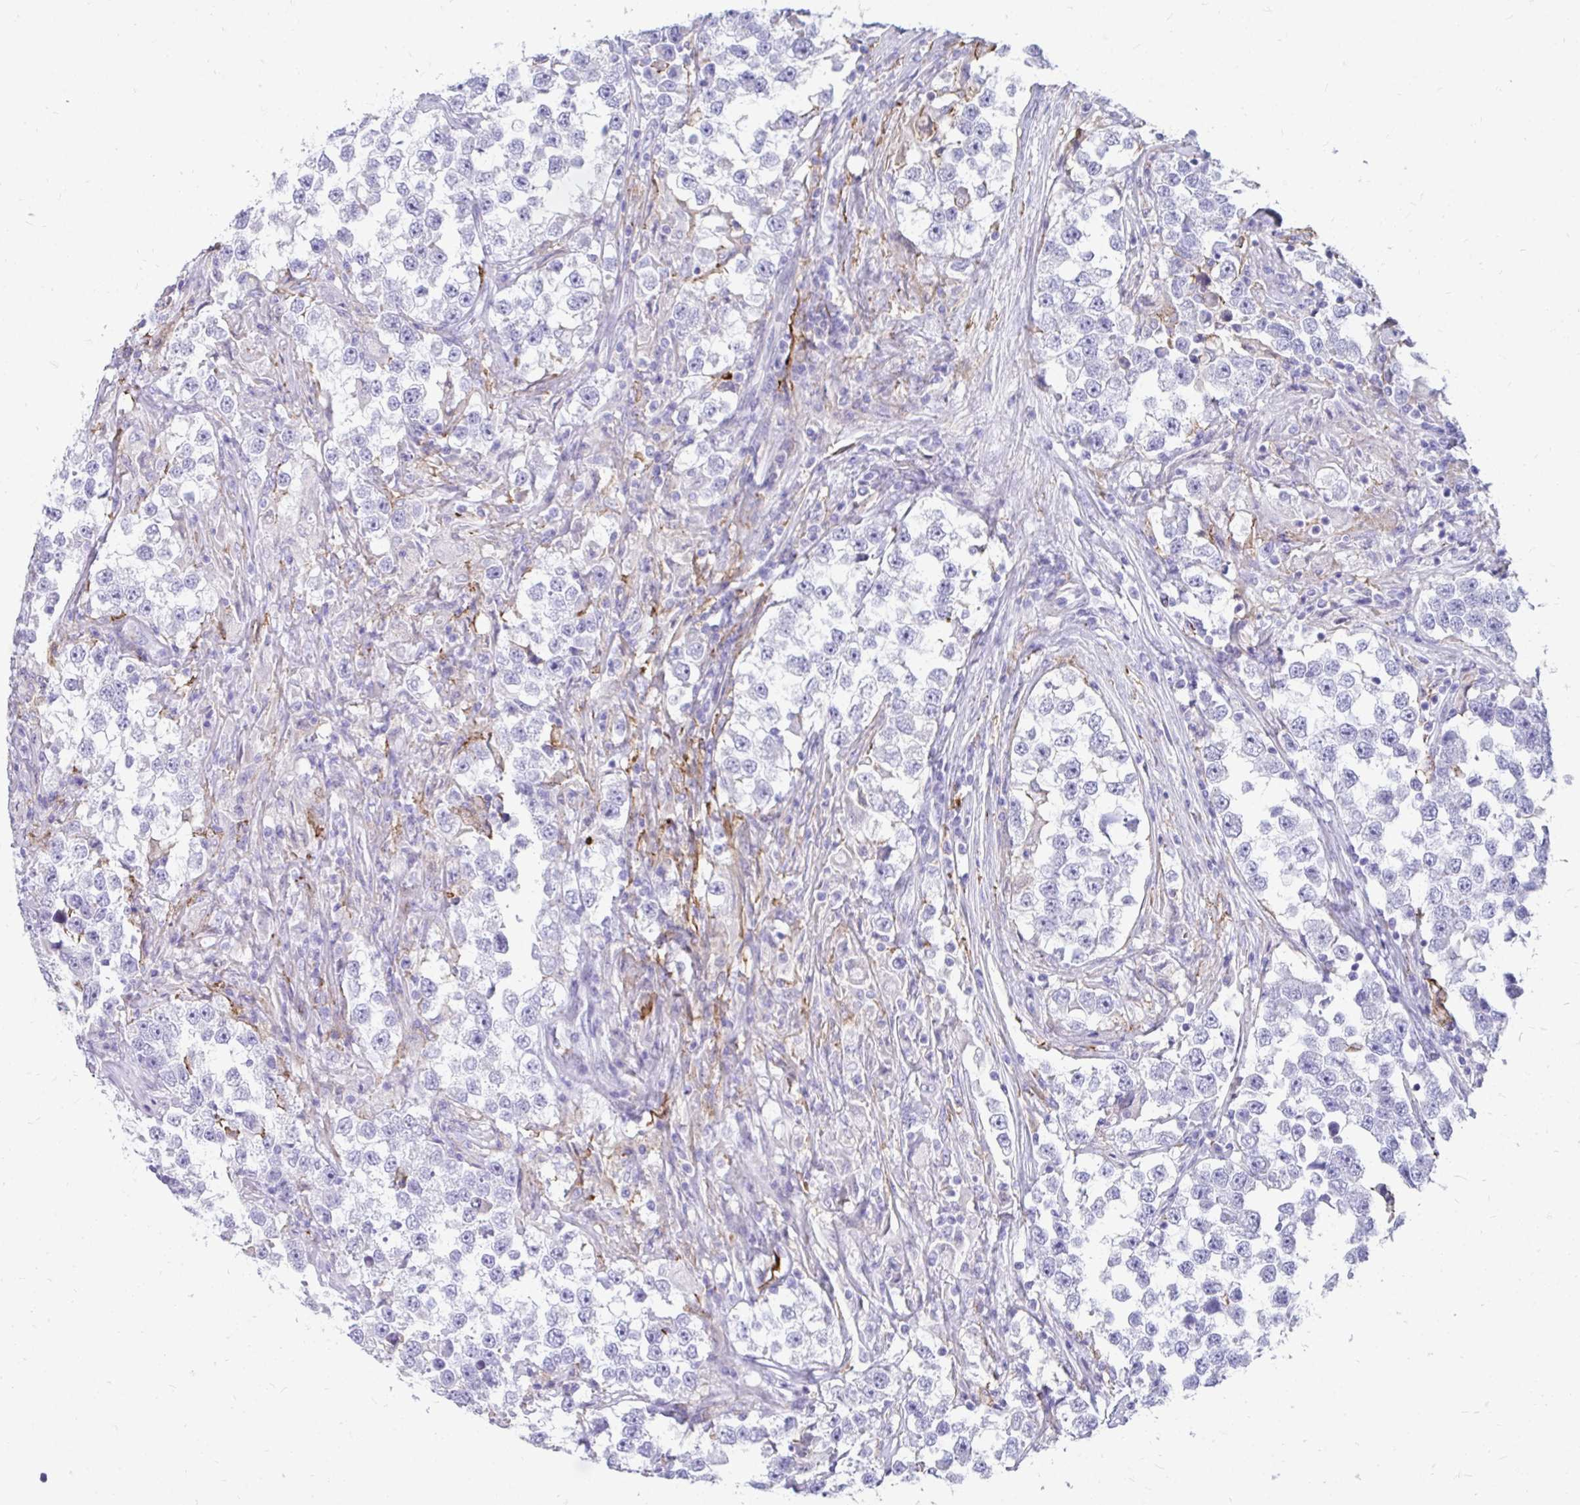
{"staining": {"intensity": "negative", "quantity": "none", "location": "none"}, "tissue": "testis cancer", "cell_type": "Tumor cells", "image_type": "cancer", "snomed": [{"axis": "morphology", "description": "Seminoma, NOS"}, {"axis": "topography", "description": "Testis"}], "caption": "Immunohistochemistry photomicrograph of neoplastic tissue: testis cancer stained with DAB (3,3'-diaminobenzidine) reveals no significant protein staining in tumor cells. The staining is performed using DAB brown chromogen with nuclei counter-stained in using hematoxylin.", "gene": "CD163", "patient": {"sex": "male", "age": 46}}